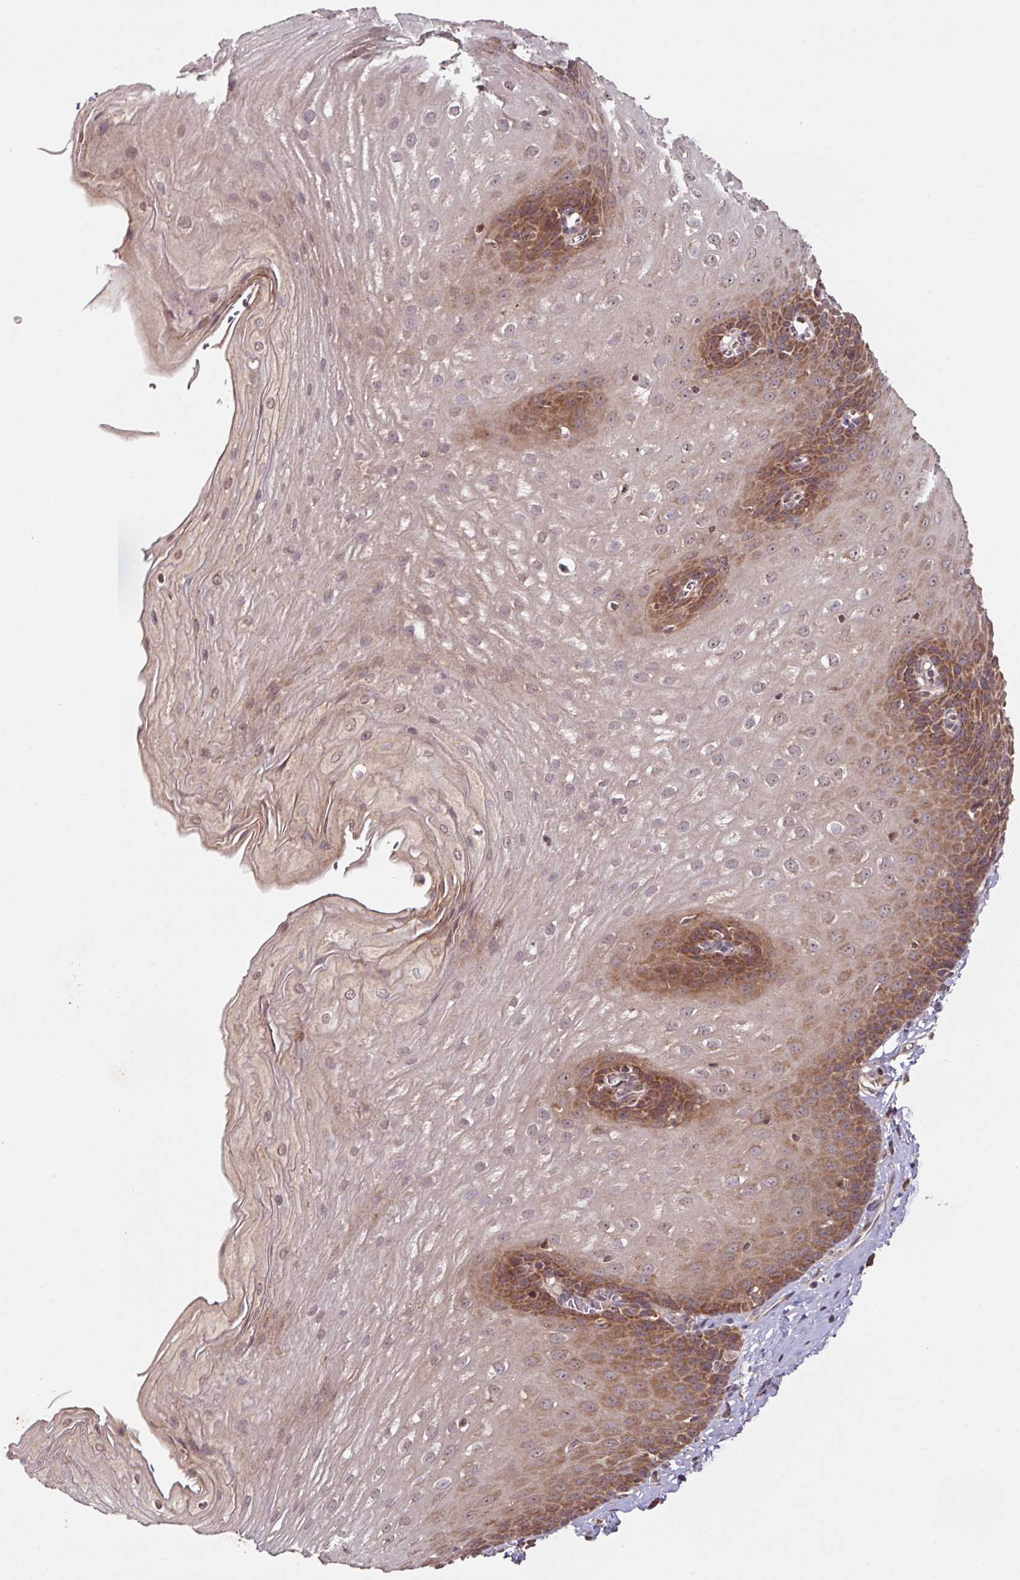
{"staining": {"intensity": "strong", "quantity": ">75%", "location": "cytoplasmic/membranous"}, "tissue": "esophagus", "cell_type": "Squamous epithelial cells", "image_type": "normal", "snomed": [{"axis": "morphology", "description": "Normal tissue, NOS"}, {"axis": "topography", "description": "Esophagus"}], "caption": "Protein staining of unremarkable esophagus shows strong cytoplasmic/membranous positivity in about >75% of squamous epithelial cells.", "gene": "MRRF", "patient": {"sex": "male", "age": 70}}